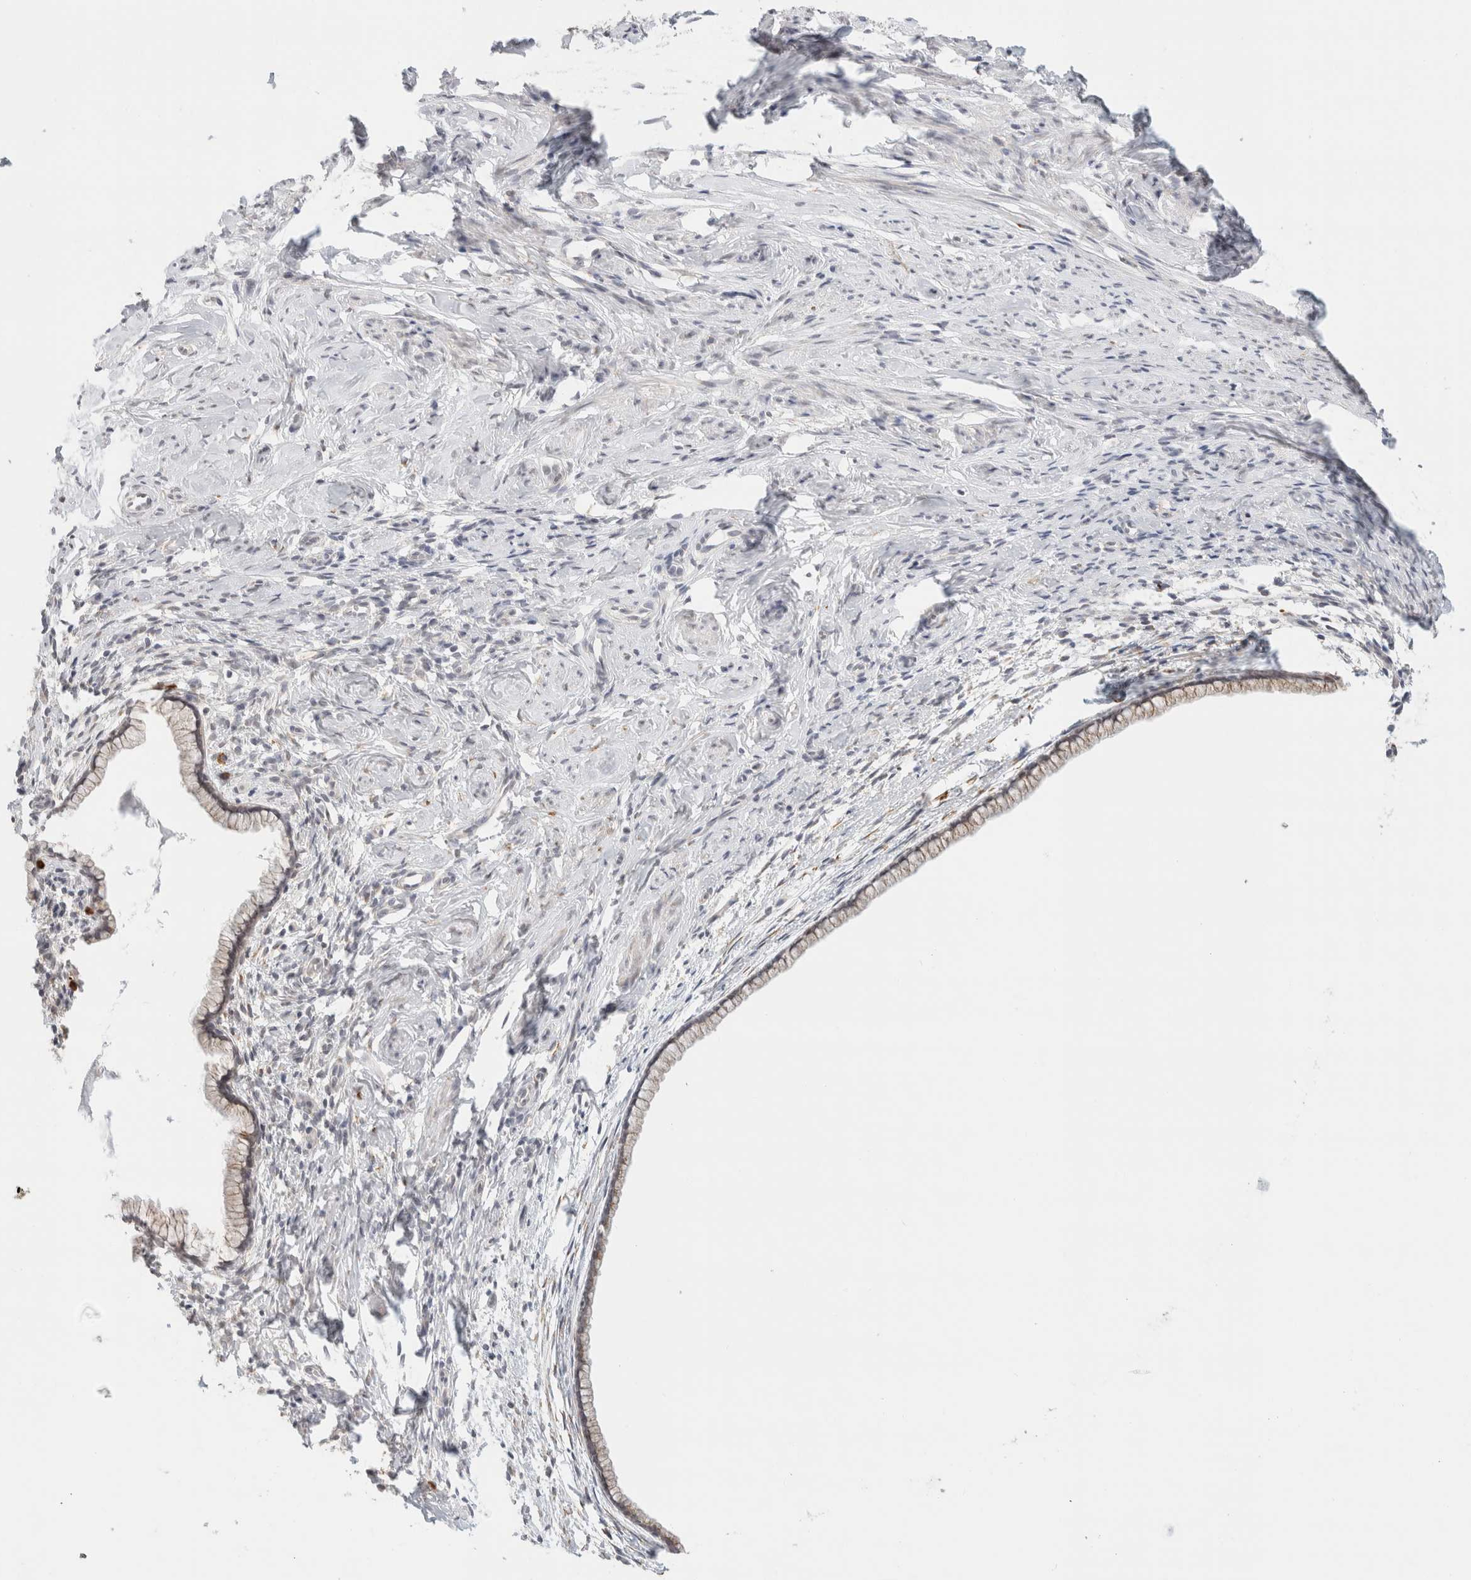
{"staining": {"intensity": "moderate", "quantity": "25%-75%", "location": "cytoplasmic/membranous"}, "tissue": "cervix", "cell_type": "Glandular cells", "image_type": "normal", "snomed": [{"axis": "morphology", "description": "Normal tissue, NOS"}, {"axis": "topography", "description": "Cervix"}], "caption": "DAB (3,3'-diaminobenzidine) immunohistochemical staining of benign cervix exhibits moderate cytoplasmic/membranous protein staining in approximately 25%-75% of glandular cells.", "gene": "HDLBP", "patient": {"sex": "female", "age": 75}}